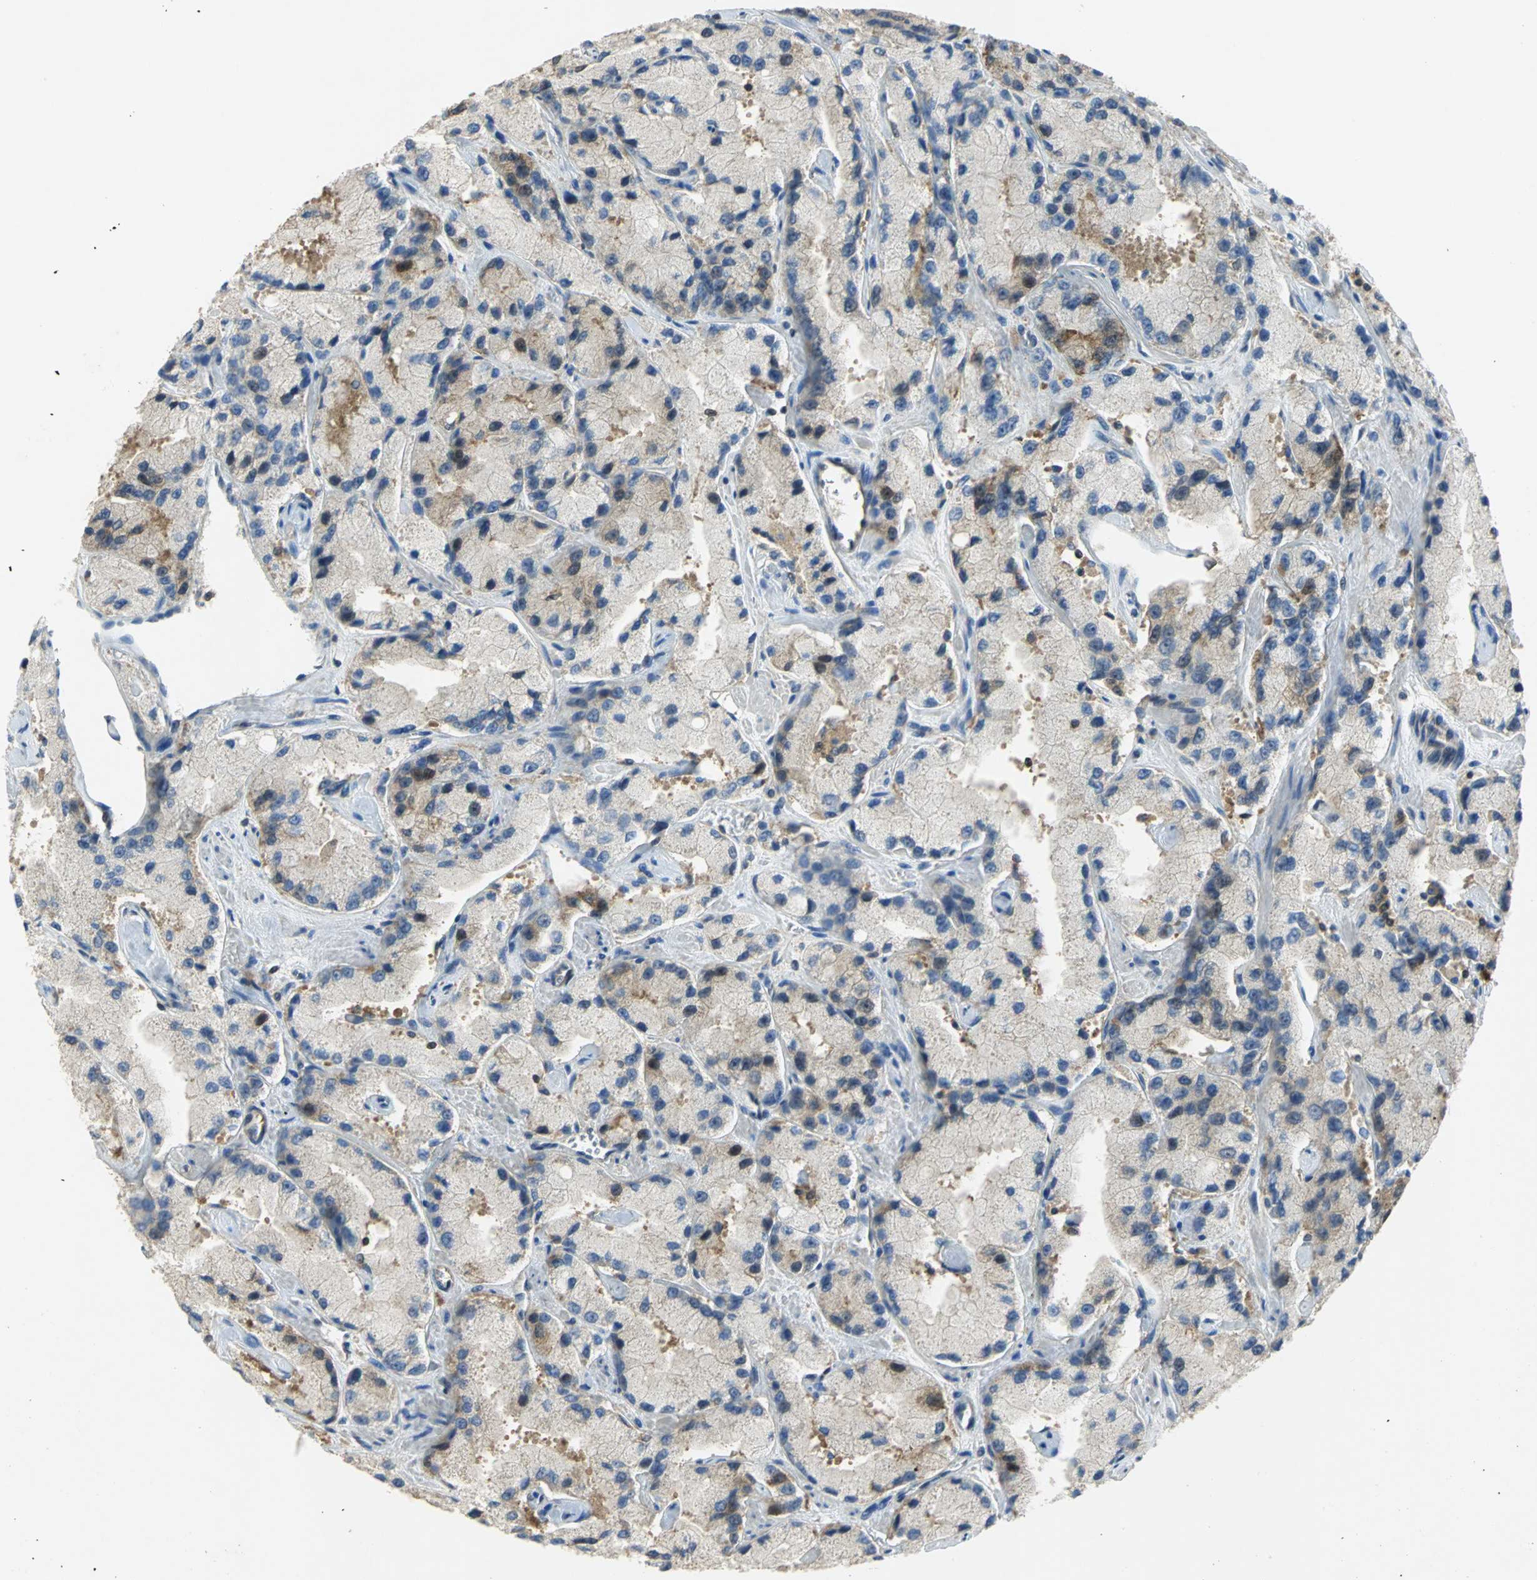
{"staining": {"intensity": "moderate", "quantity": "<25%", "location": "cytoplasmic/membranous"}, "tissue": "prostate cancer", "cell_type": "Tumor cells", "image_type": "cancer", "snomed": [{"axis": "morphology", "description": "Adenocarcinoma, High grade"}, {"axis": "topography", "description": "Prostate"}], "caption": "Moderate cytoplasmic/membranous expression is appreciated in approximately <25% of tumor cells in adenocarcinoma (high-grade) (prostate).", "gene": "PPIA", "patient": {"sex": "male", "age": 58}}